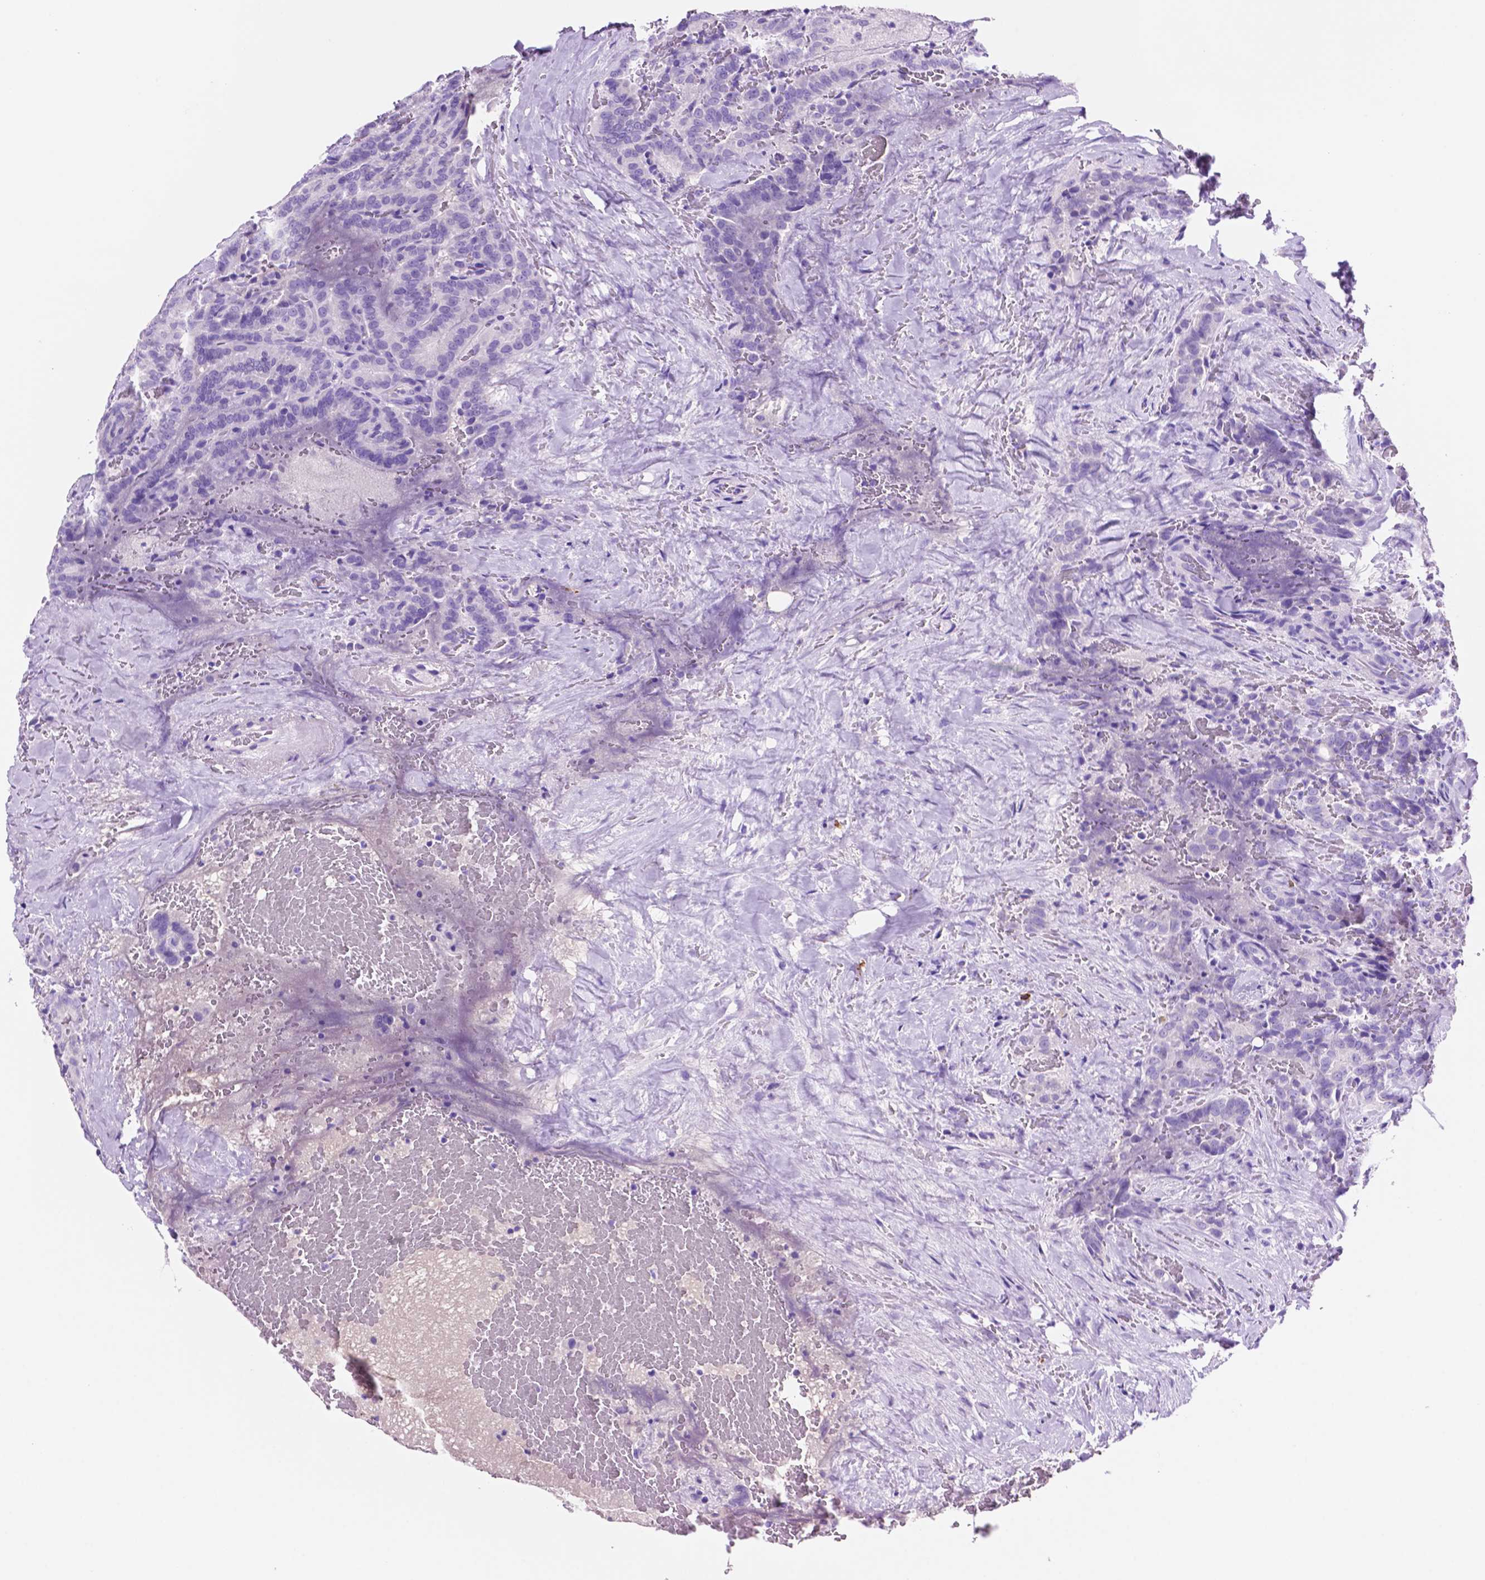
{"staining": {"intensity": "negative", "quantity": "none", "location": "none"}, "tissue": "thyroid cancer", "cell_type": "Tumor cells", "image_type": "cancer", "snomed": [{"axis": "morphology", "description": "Papillary adenocarcinoma, NOS"}, {"axis": "topography", "description": "Thyroid gland"}], "caption": "The photomicrograph reveals no staining of tumor cells in thyroid cancer (papillary adenocarcinoma). (DAB (3,3'-diaminobenzidine) immunohistochemistry with hematoxylin counter stain).", "gene": "FOXB2", "patient": {"sex": "male", "age": 61}}